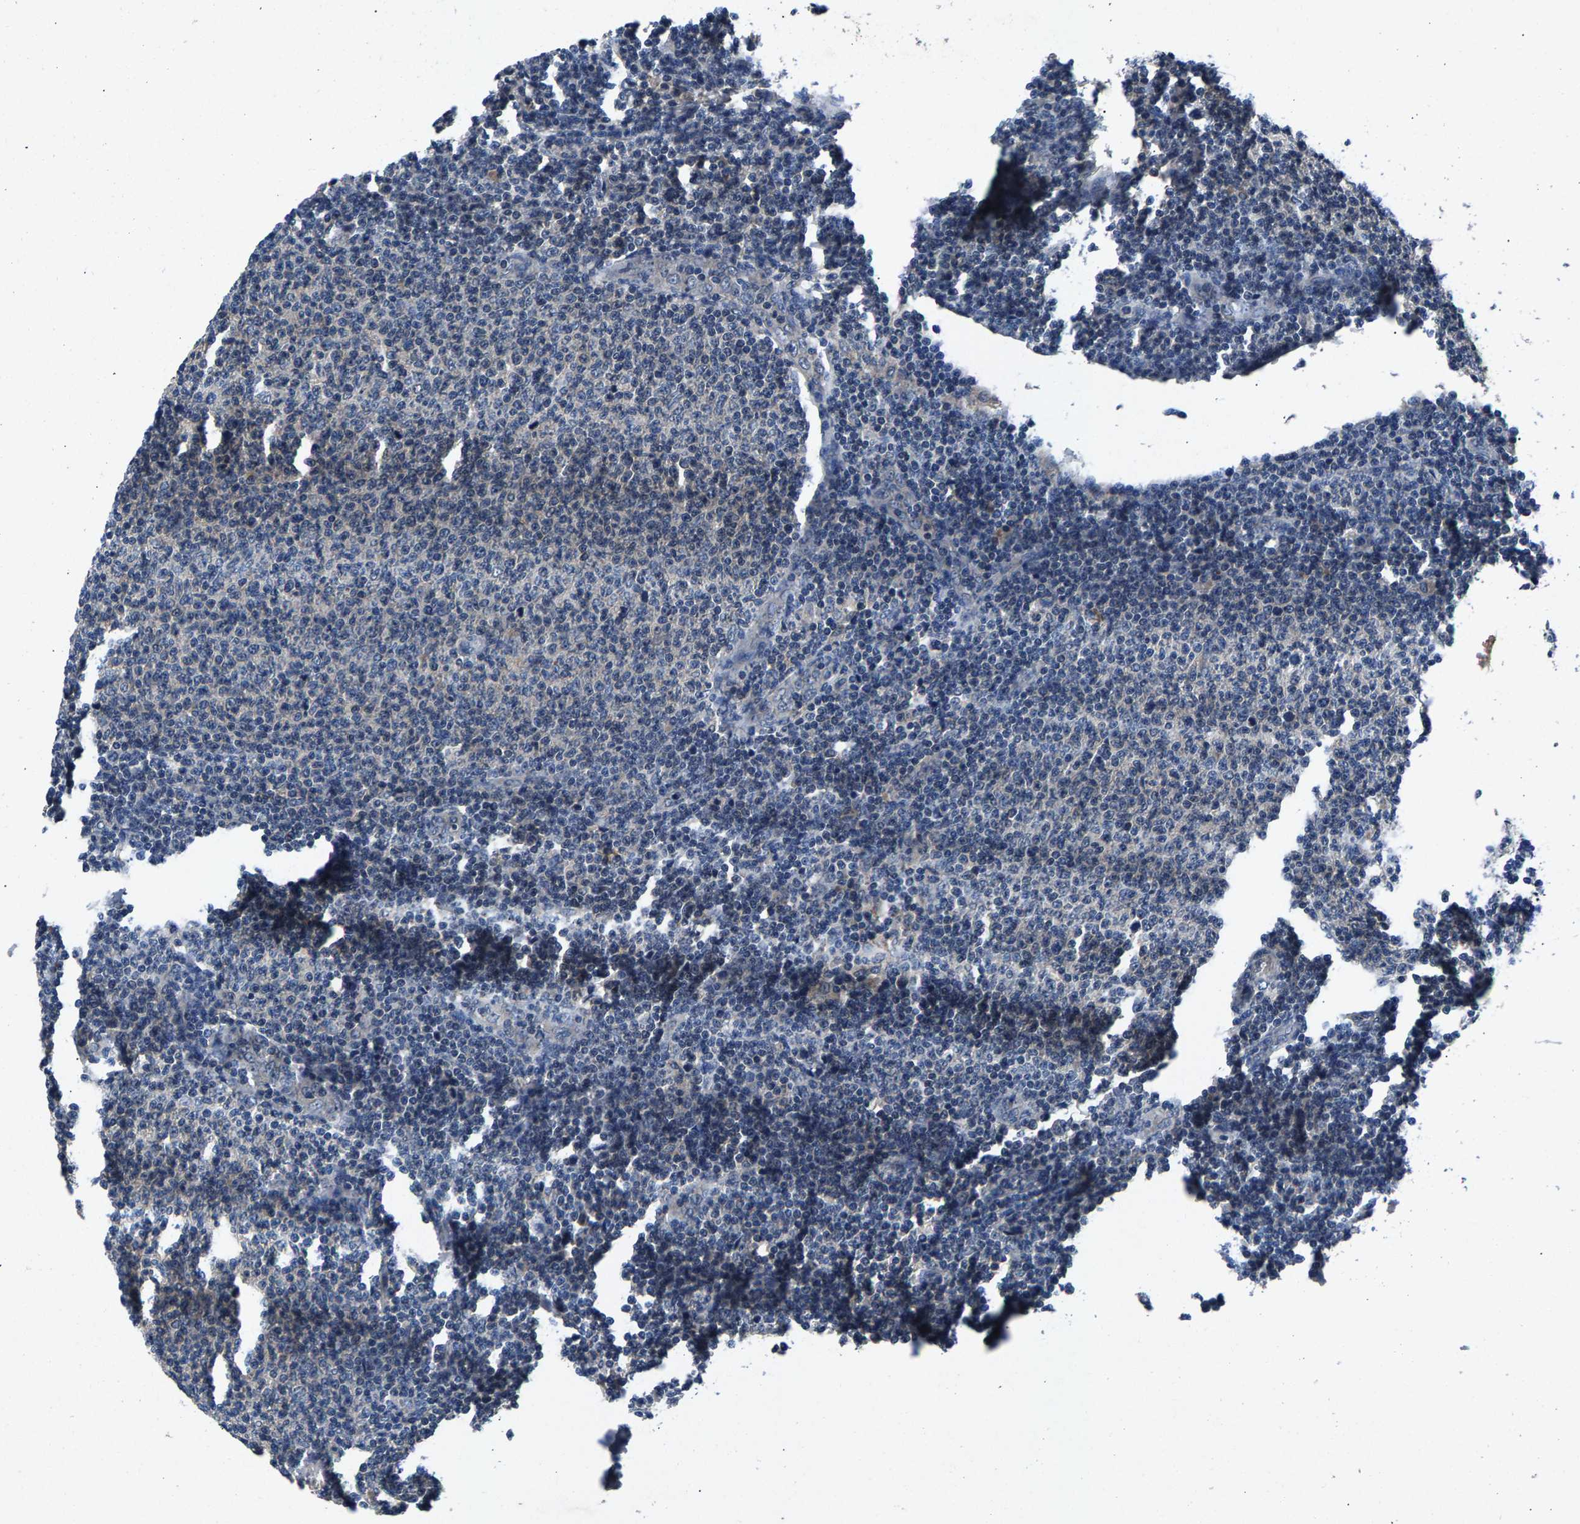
{"staining": {"intensity": "negative", "quantity": "none", "location": "none"}, "tissue": "lymphoma", "cell_type": "Tumor cells", "image_type": "cancer", "snomed": [{"axis": "morphology", "description": "Malignant lymphoma, non-Hodgkin's type, Low grade"}, {"axis": "topography", "description": "Lymph node"}], "caption": "This histopathology image is of lymphoma stained with IHC to label a protein in brown with the nuclei are counter-stained blue. There is no expression in tumor cells.", "gene": "PRXL2C", "patient": {"sex": "male", "age": 66}}